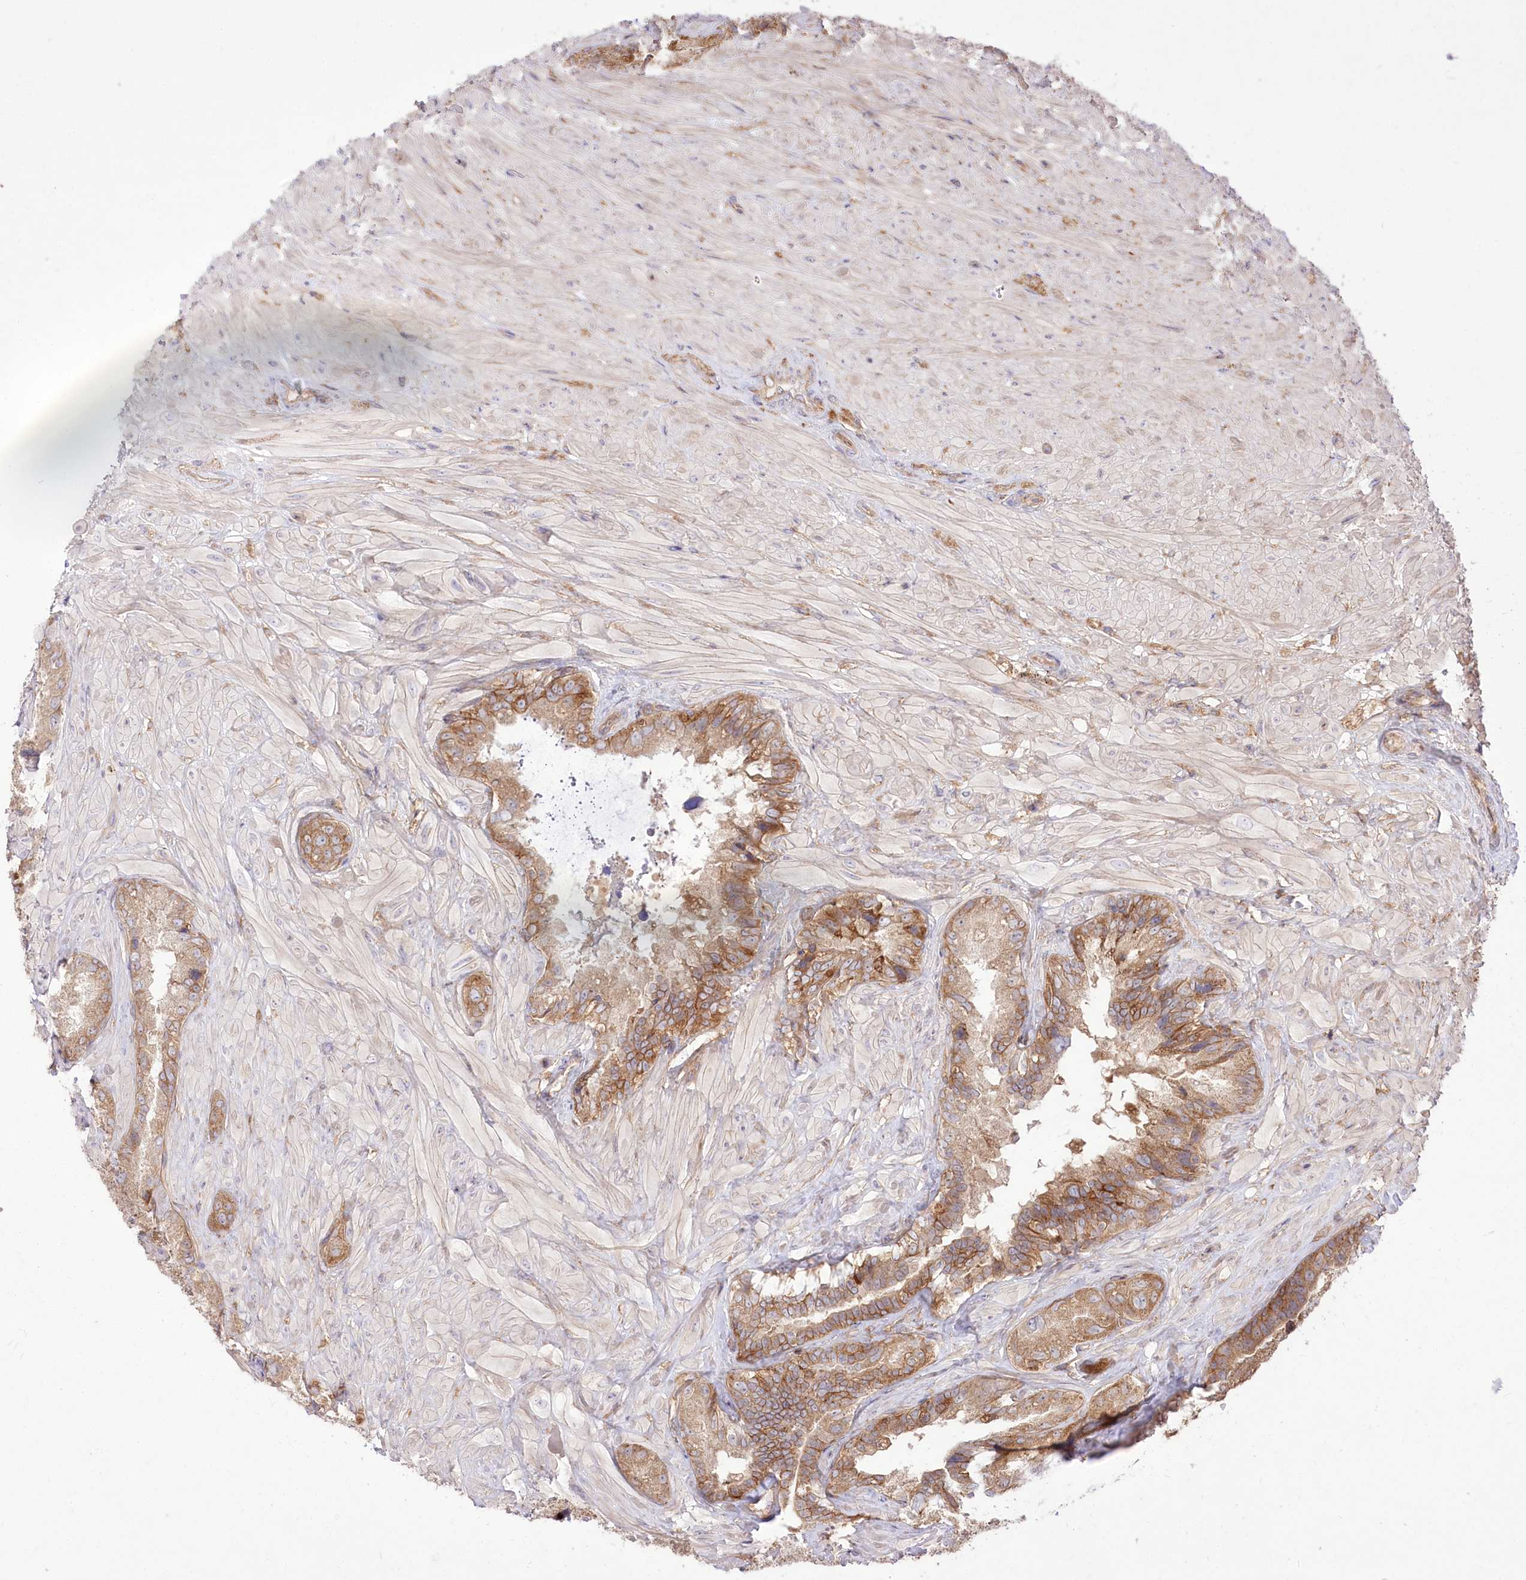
{"staining": {"intensity": "moderate", "quantity": ">75%", "location": "cytoplasmic/membranous"}, "tissue": "seminal vesicle", "cell_type": "Glandular cells", "image_type": "normal", "snomed": [{"axis": "morphology", "description": "Normal tissue, NOS"}, {"axis": "topography", "description": "Seminal veicle"}, {"axis": "topography", "description": "Peripheral nerve tissue"}], "caption": "DAB immunohistochemical staining of normal human seminal vesicle exhibits moderate cytoplasmic/membranous protein positivity in about >75% of glandular cells.", "gene": "XYLB", "patient": {"sex": "male", "age": 67}}